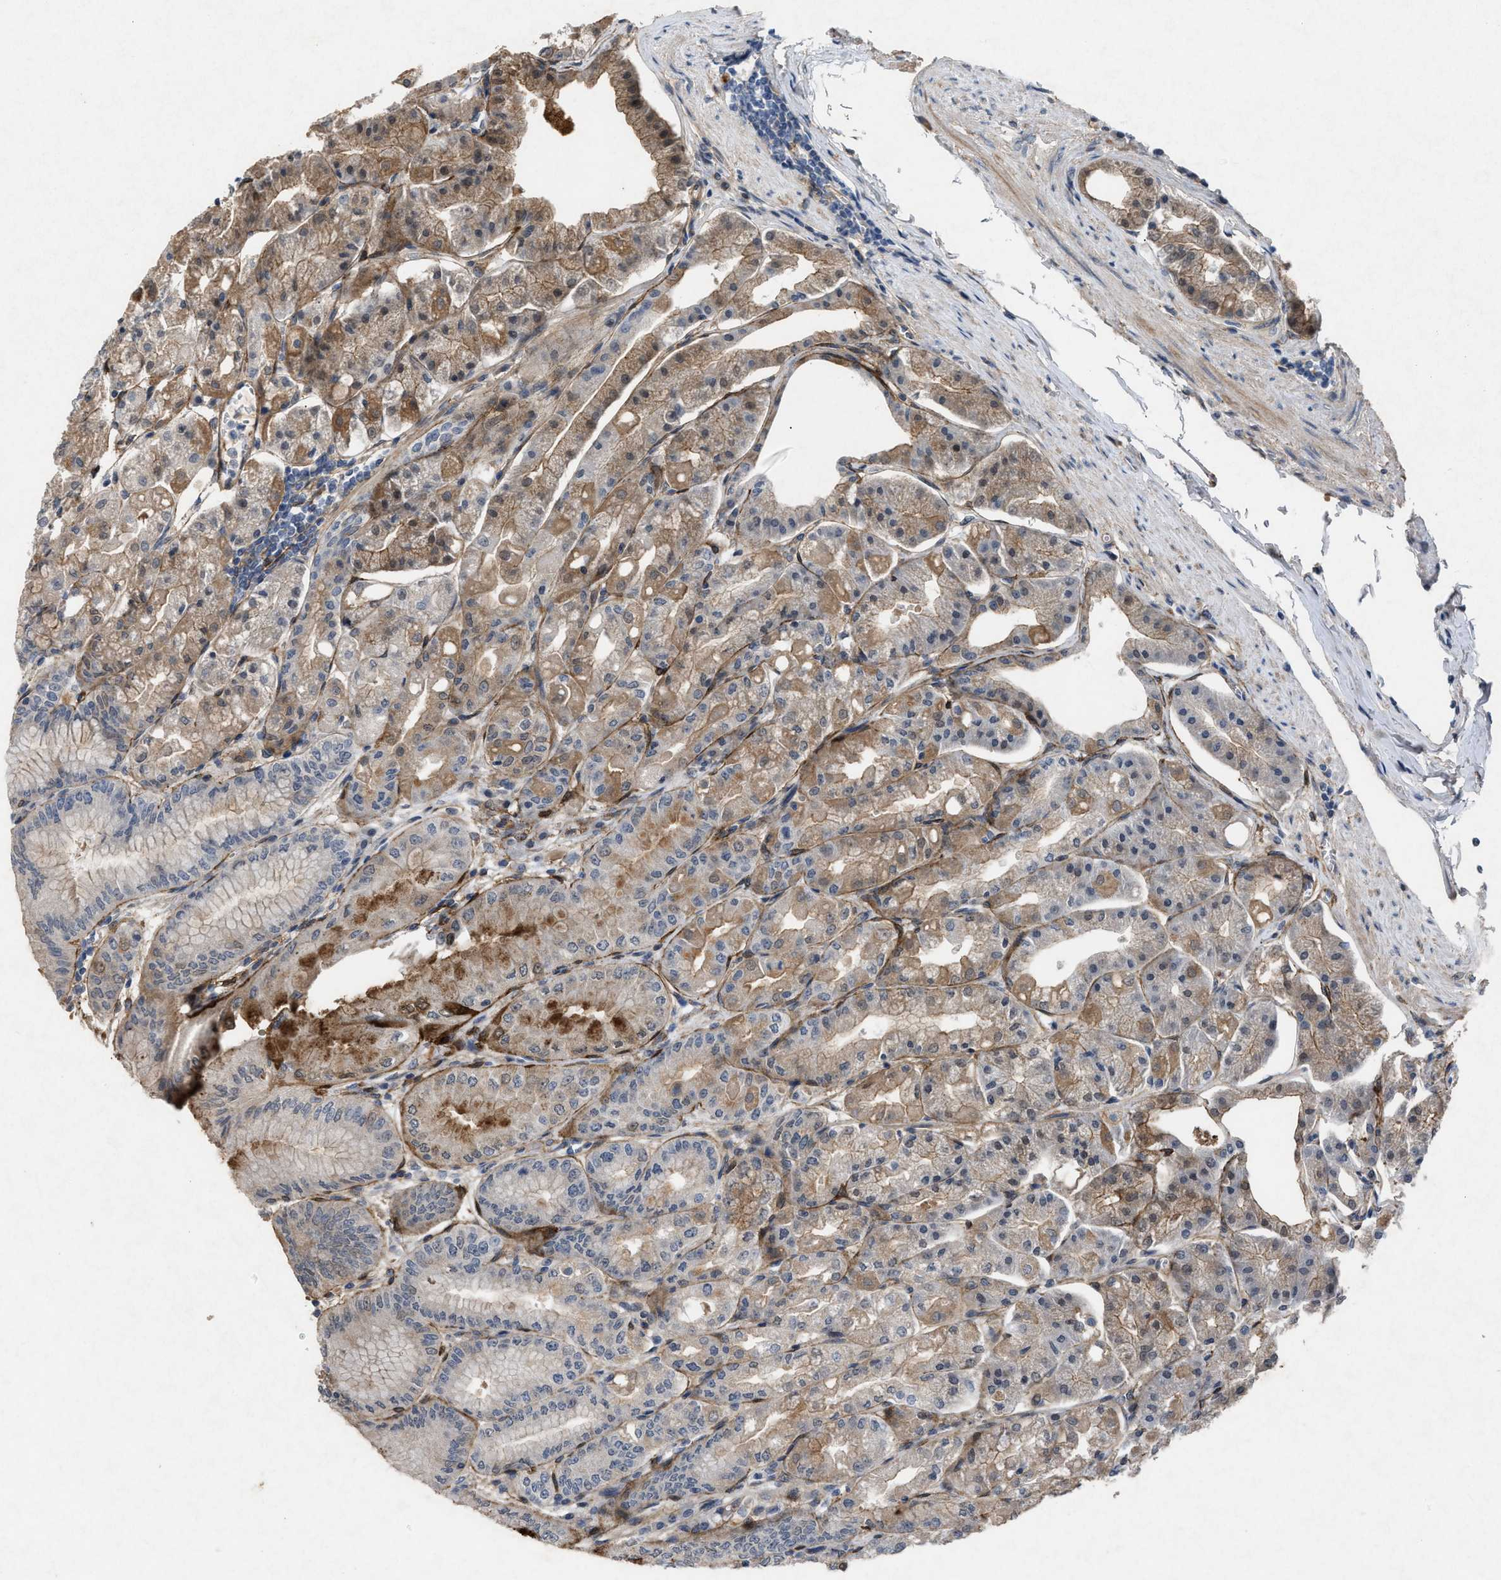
{"staining": {"intensity": "moderate", "quantity": "<25%", "location": "cytoplasmic/membranous"}, "tissue": "stomach", "cell_type": "Glandular cells", "image_type": "normal", "snomed": [{"axis": "morphology", "description": "Normal tissue, NOS"}, {"axis": "topography", "description": "Stomach, lower"}], "caption": "A micrograph showing moderate cytoplasmic/membranous positivity in approximately <25% of glandular cells in normal stomach, as visualized by brown immunohistochemical staining.", "gene": "PDGFRA", "patient": {"sex": "male", "age": 71}}